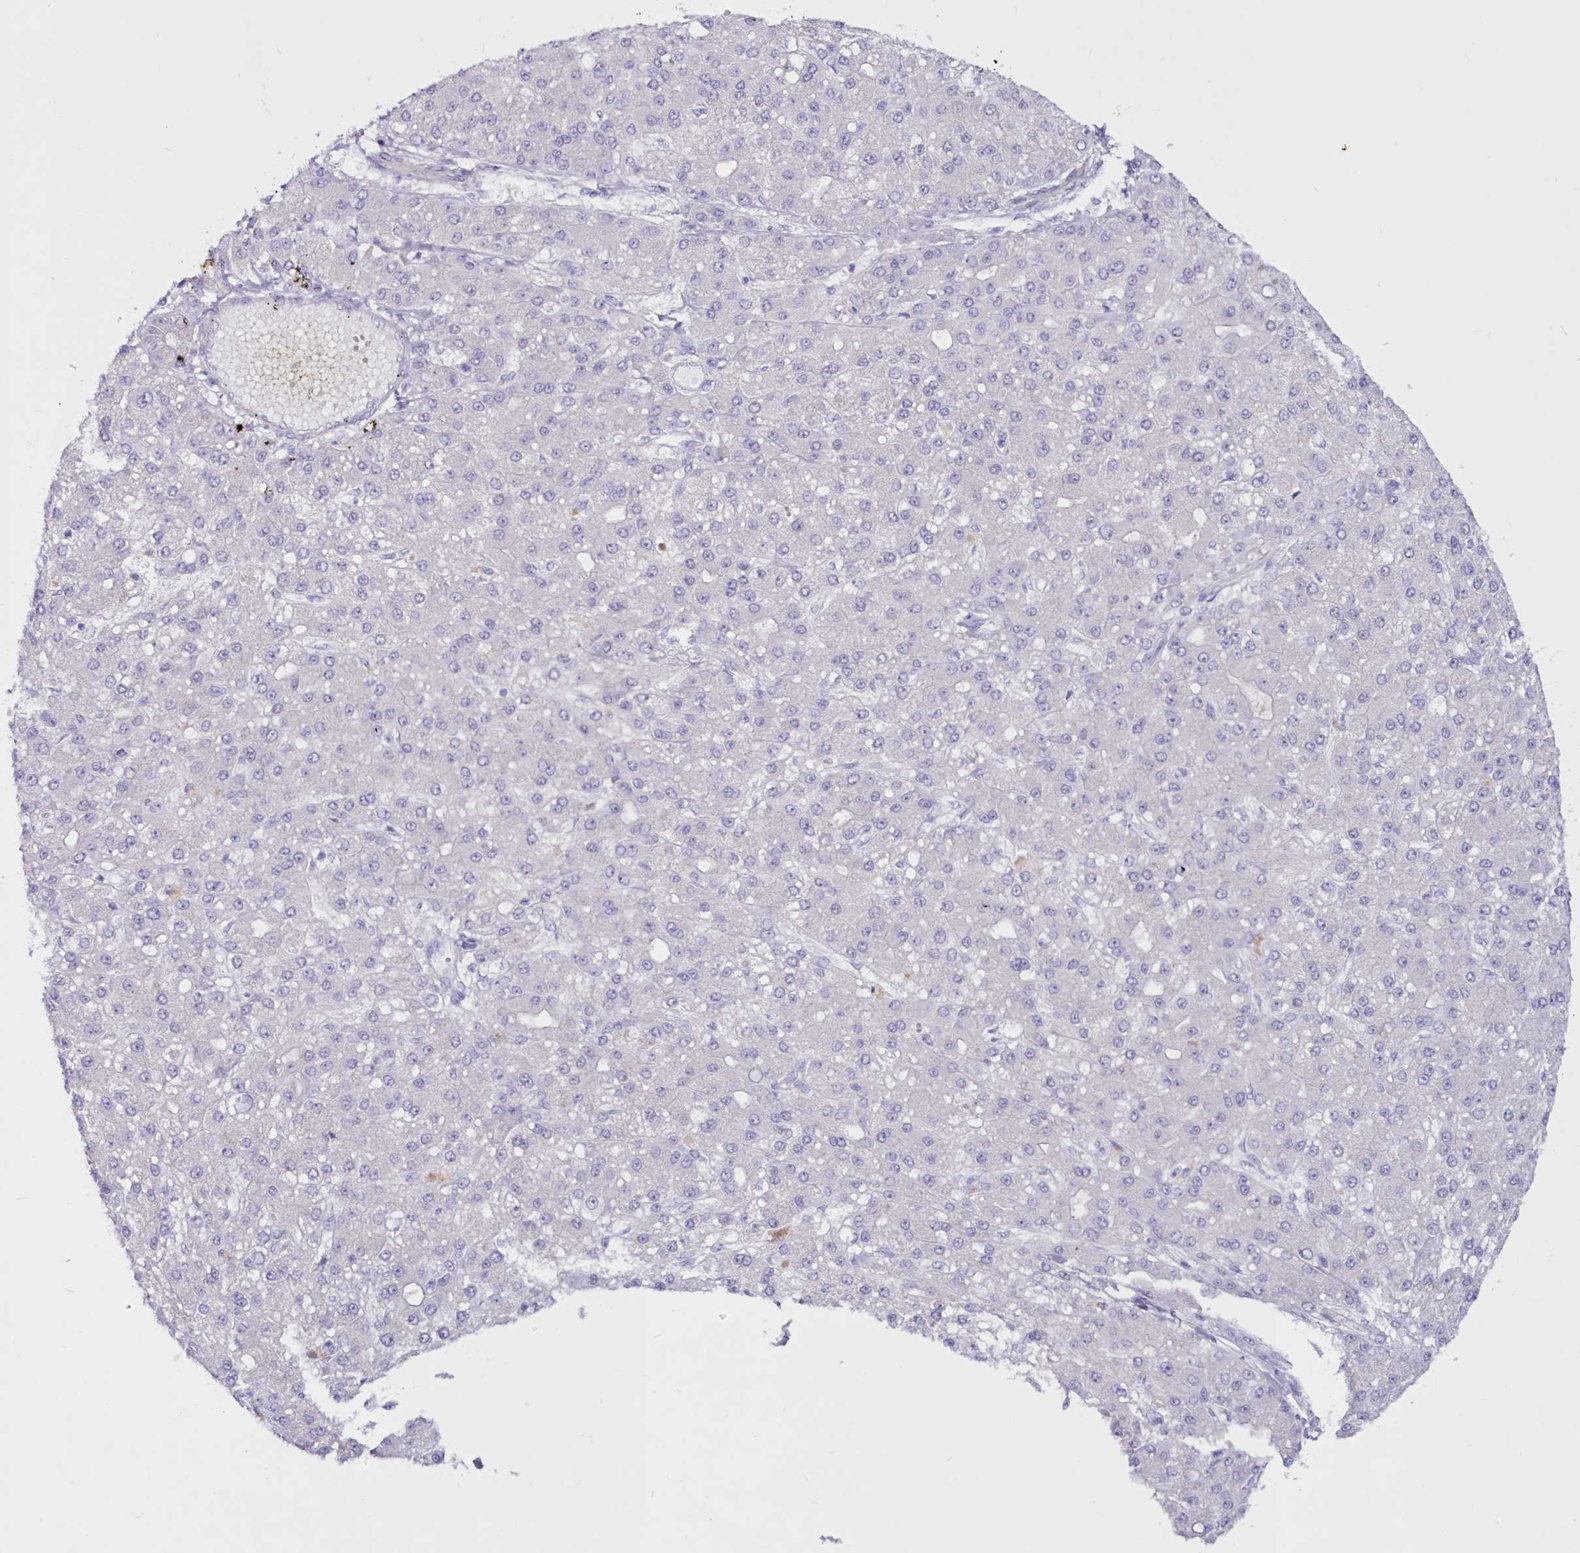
{"staining": {"intensity": "negative", "quantity": "none", "location": "none"}, "tissue": "liver cancer", "cell_type": "Tumor cells", "image_type": "cancer", "snomed": [{"axis": "morphology", "description": "Carcinoma, Hepatocellular, NOS"}, {"axis": "topography", "description": "Liver"}], "caption": "Tumor cells are negative for brown protein staining in liver hepatocellular carcinoma.", "gene": "SNED1", "patient": {"sex": "male", "age": 67}}